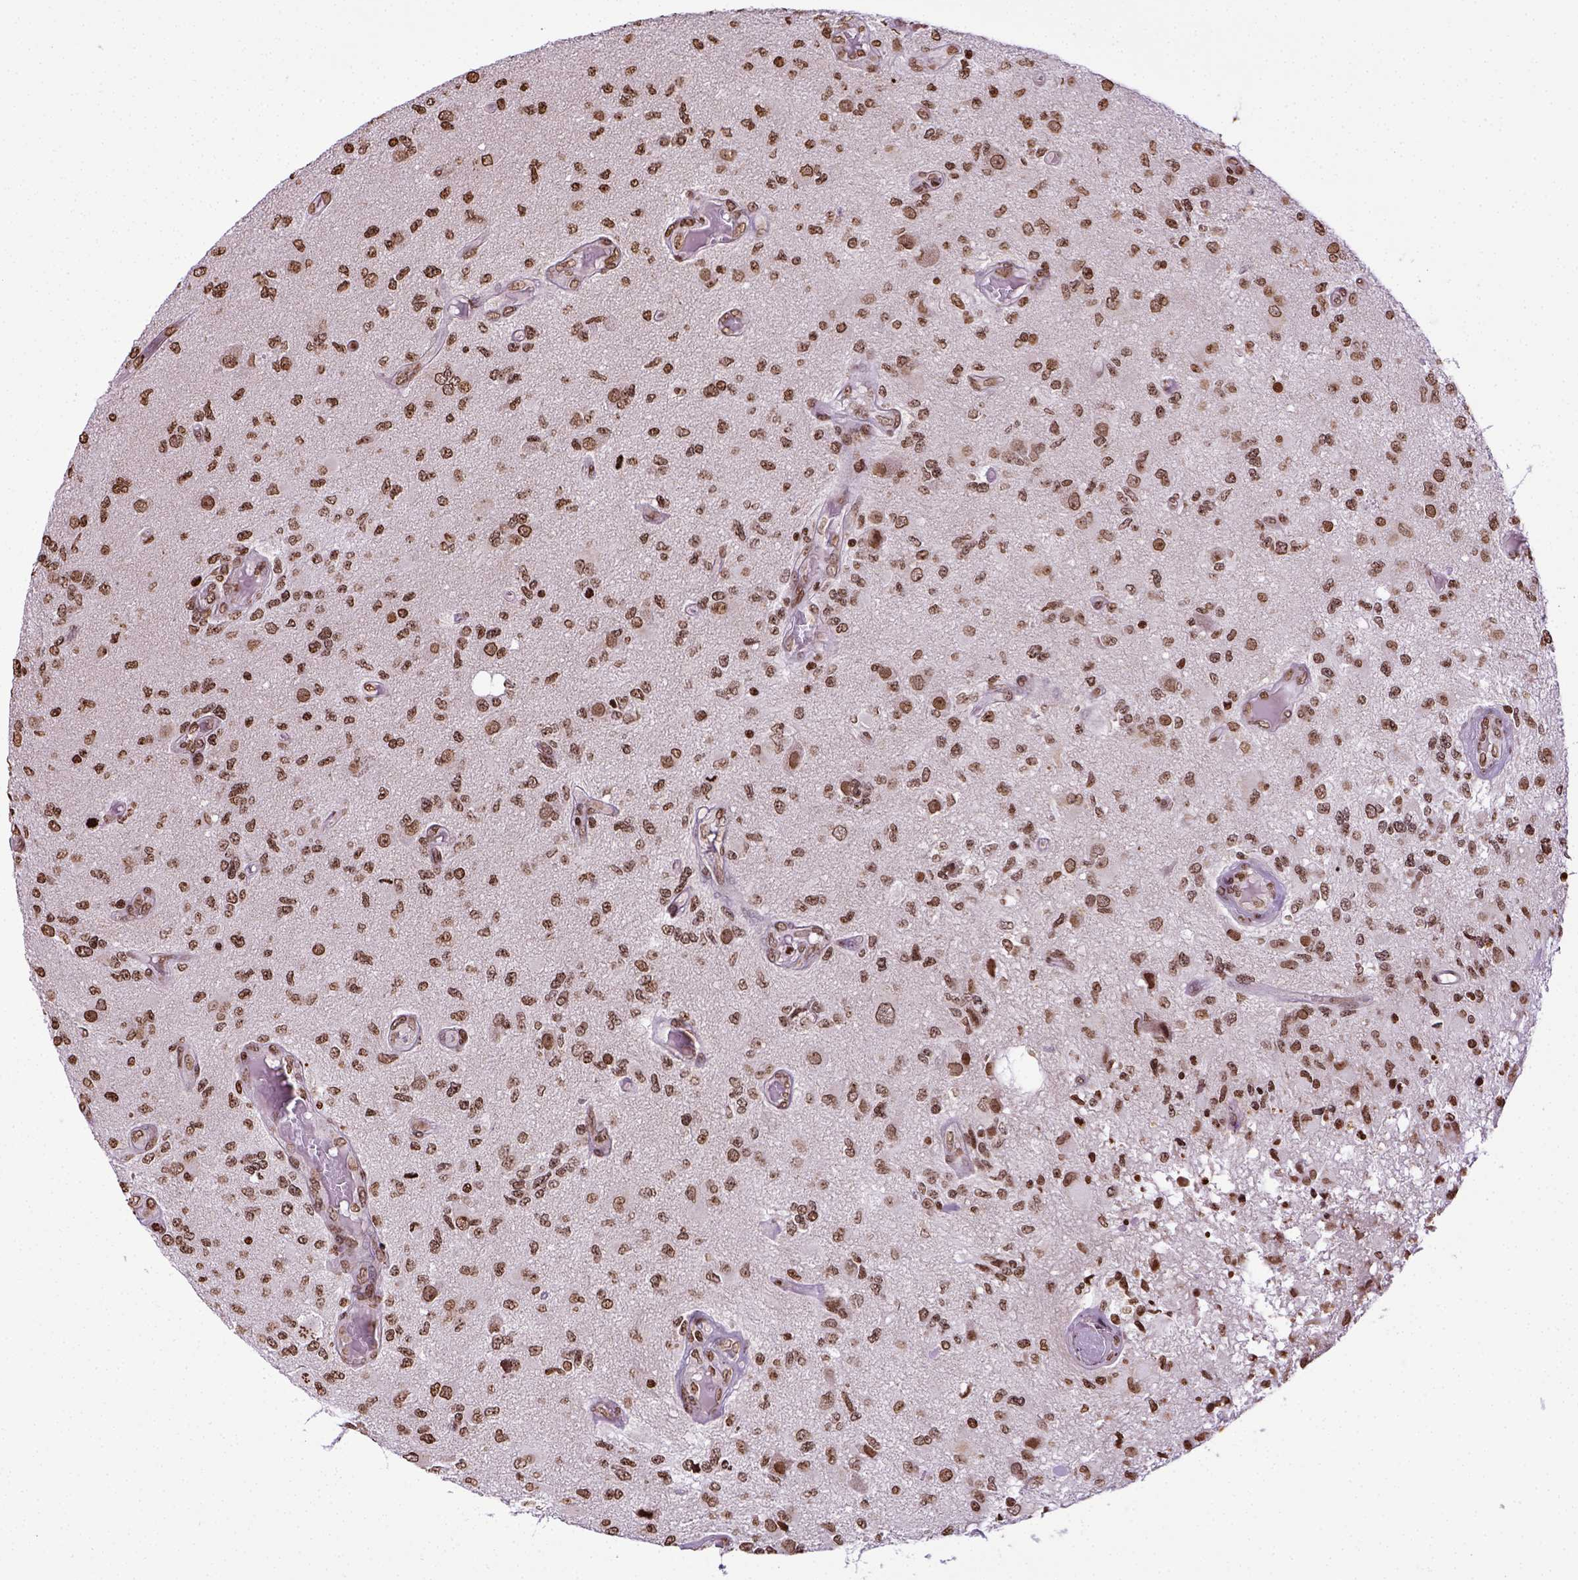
{"staining": {"intensity": "moderate", "quantity": ">75%", "location": "nuclear"}, "tissue": "glioma", "cell_type": "Tumor cells", "image_type": "cancer", "snomed": [{"axis": "morphology", "description": "Glioma, malignant, High grade"}, {"axis": "topography", "description": "Brain"}], "caption": "Malignant glioma (high-grade) stained for a protein (brown) reveals moderate nuclear positive staining in approximately >75% of tumor cells.", "gene": "ZNF75D", "patient": {"sex": "female", "age": 63}}